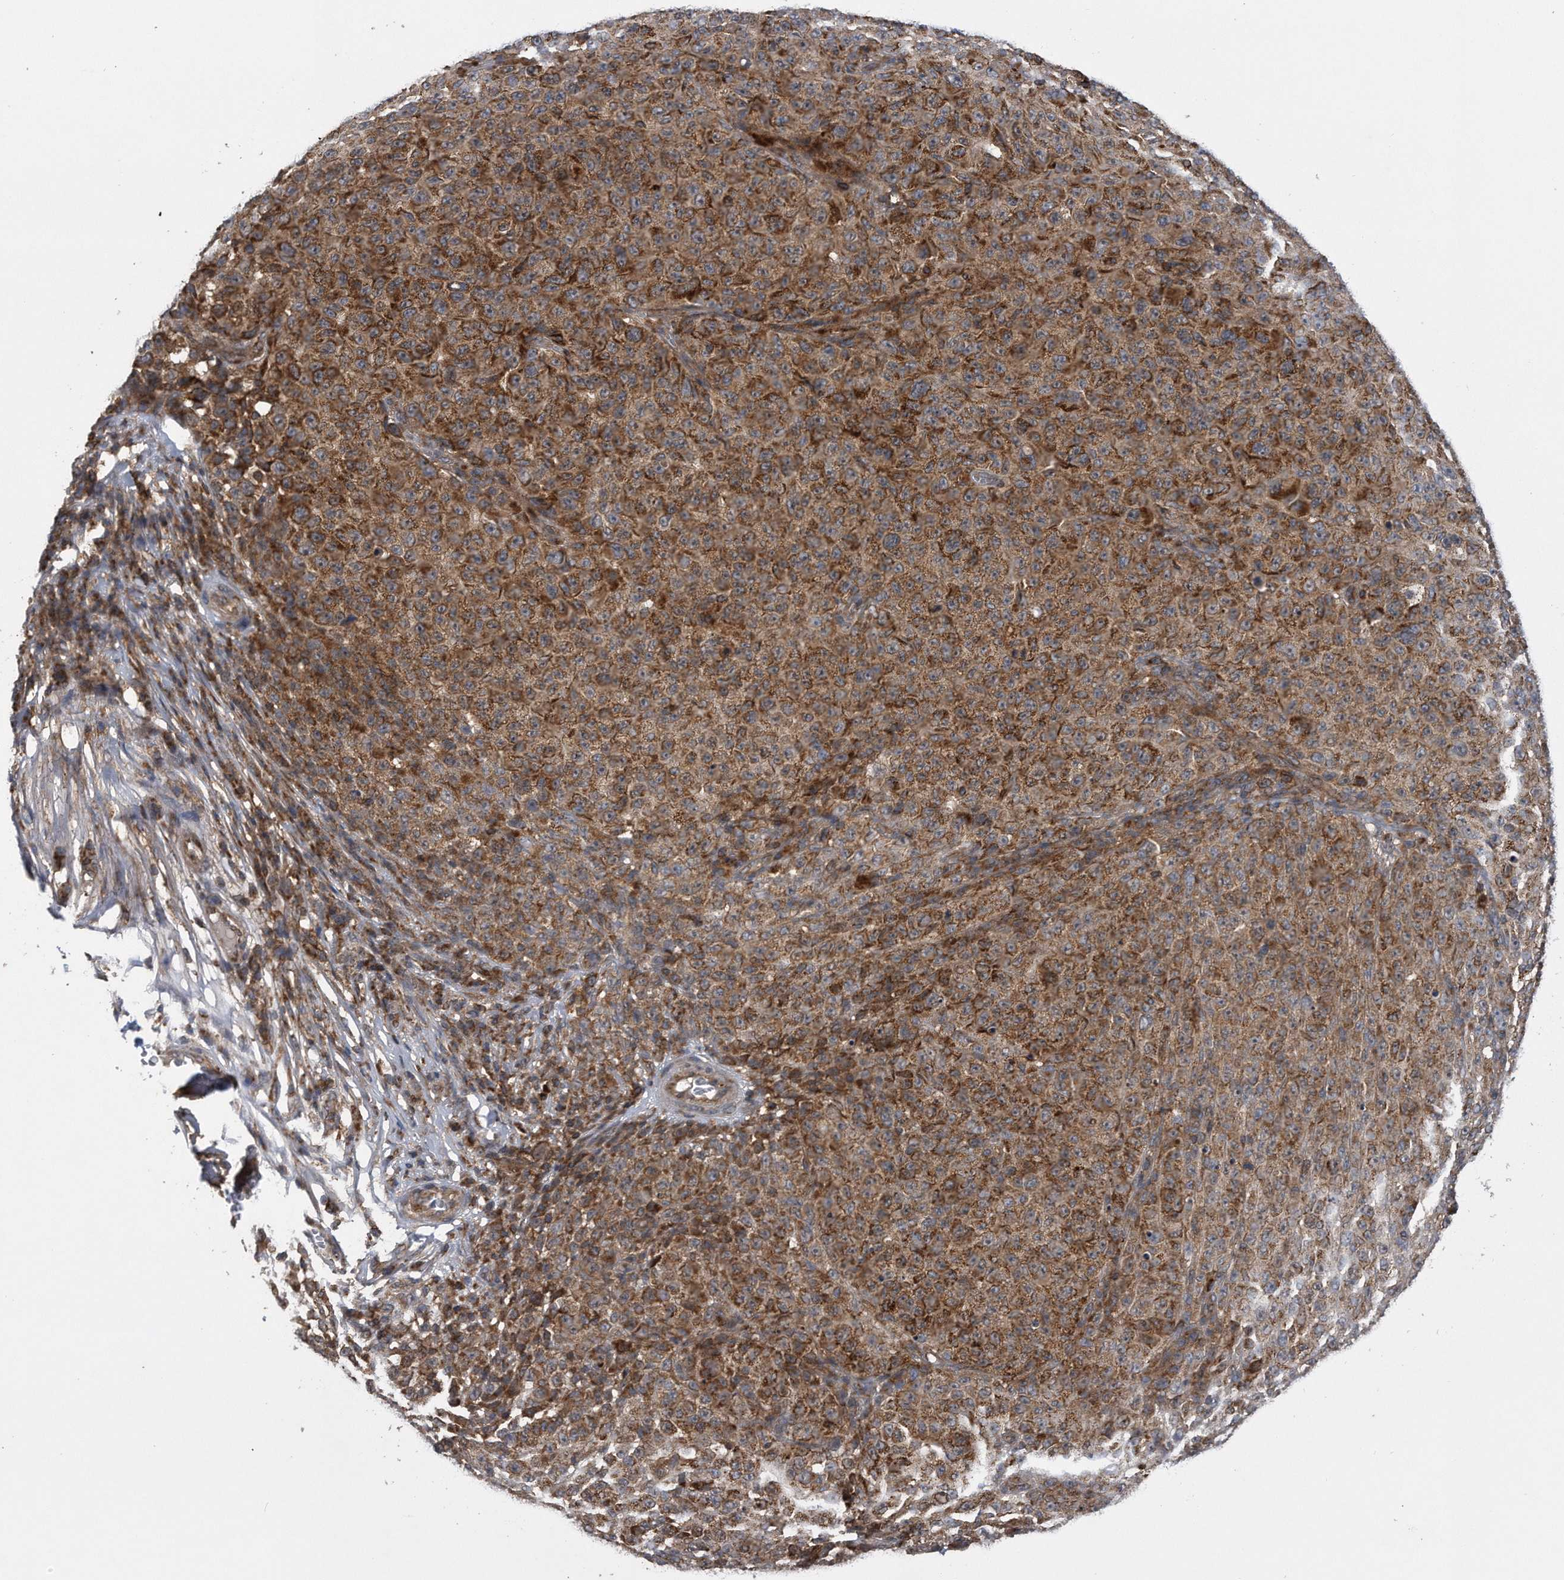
{"staining": {"intensity": "moderate", "quantity": ">75%", "location": "cytoplasmic/membranous"}, "tissue": "melanoma", "cell_type": "Tumor cells", "image_type": "cancer", "snomed": [{"axis": "morphology", "description": "Malignant melanoma, NOS"}, {"axis": "topography", "description": "Skin"}], "caption": "This histopathology image exhibits immunohistochemistry (IHC) staining of melanoma, with medium moderate cytoplasmic/membranous staining in about >75% of tumor cells.", "gene": "ALPK2", "patient": {"sex": "female", "age": 82}}